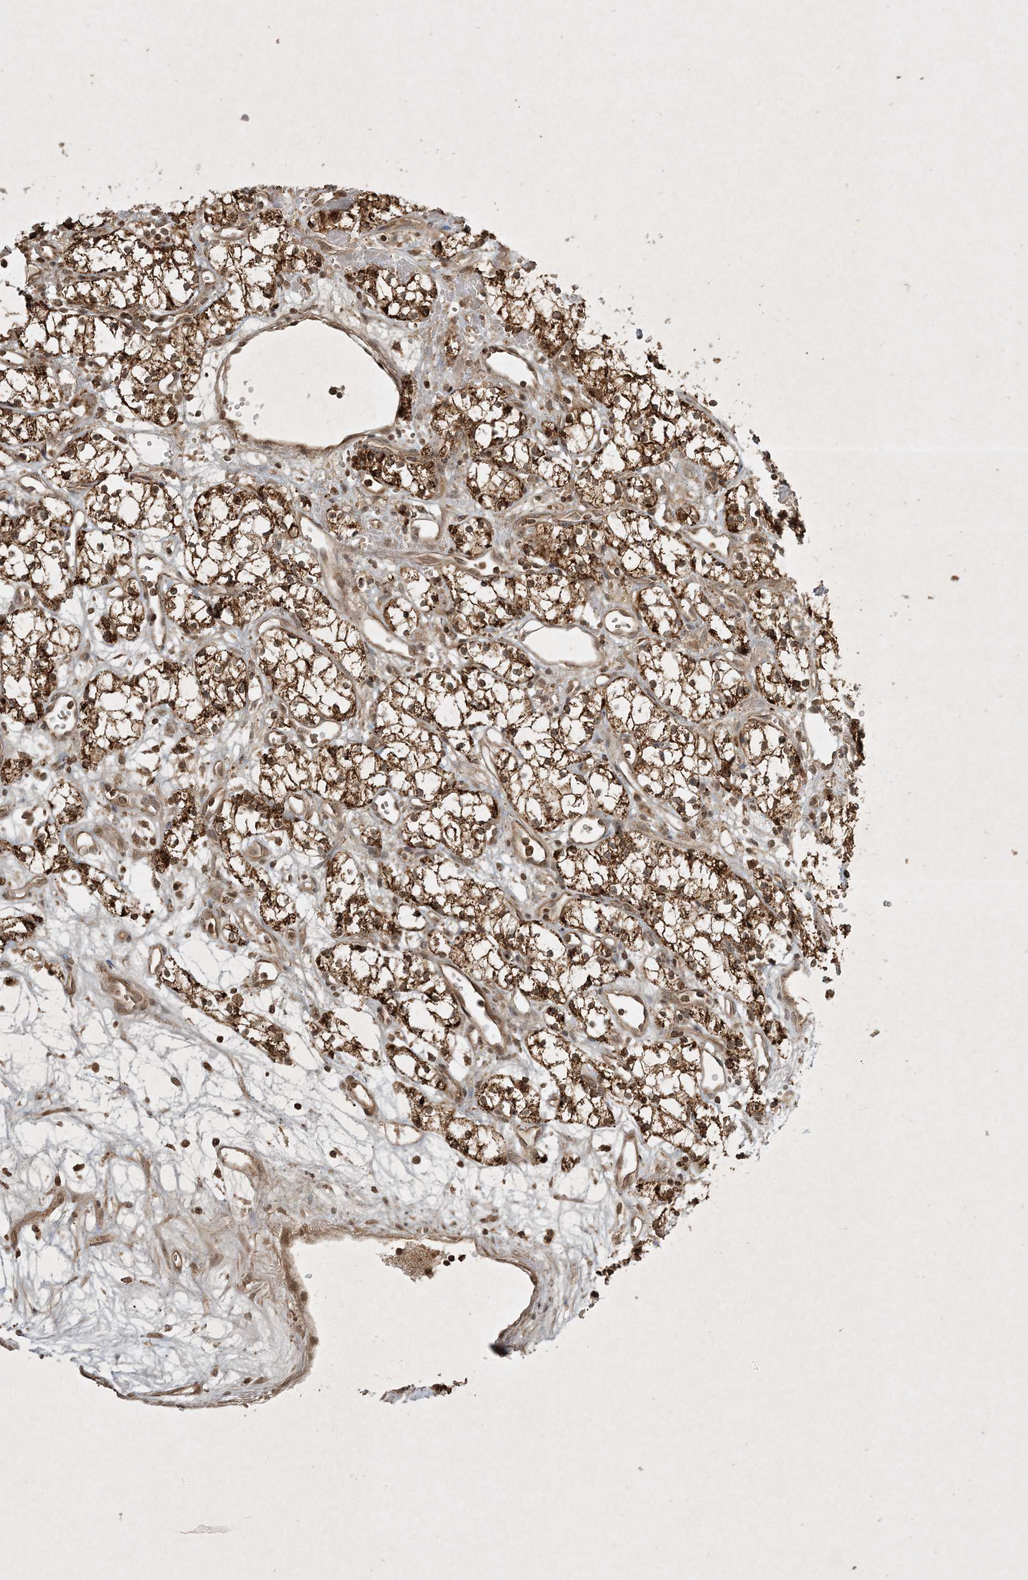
{"staining": {"intensity": "strong", "quantity": ">75%", "location": "cytoplasmic/membranous"}, "tissue": "renal cancer", "cell_type": "Tumor cells", "image_type": "cancer", "snomed": [{"axis": "morphology", "description": "Adenocarcinoma, NOS"}, {"axis": "topography", "description": "Kidney"}], "caption": "Renal cancer stained with a protein marker displays strong staining in tumor cells.", "gene": "PLTP", "patient": {"sex": "male", "age": 59}}